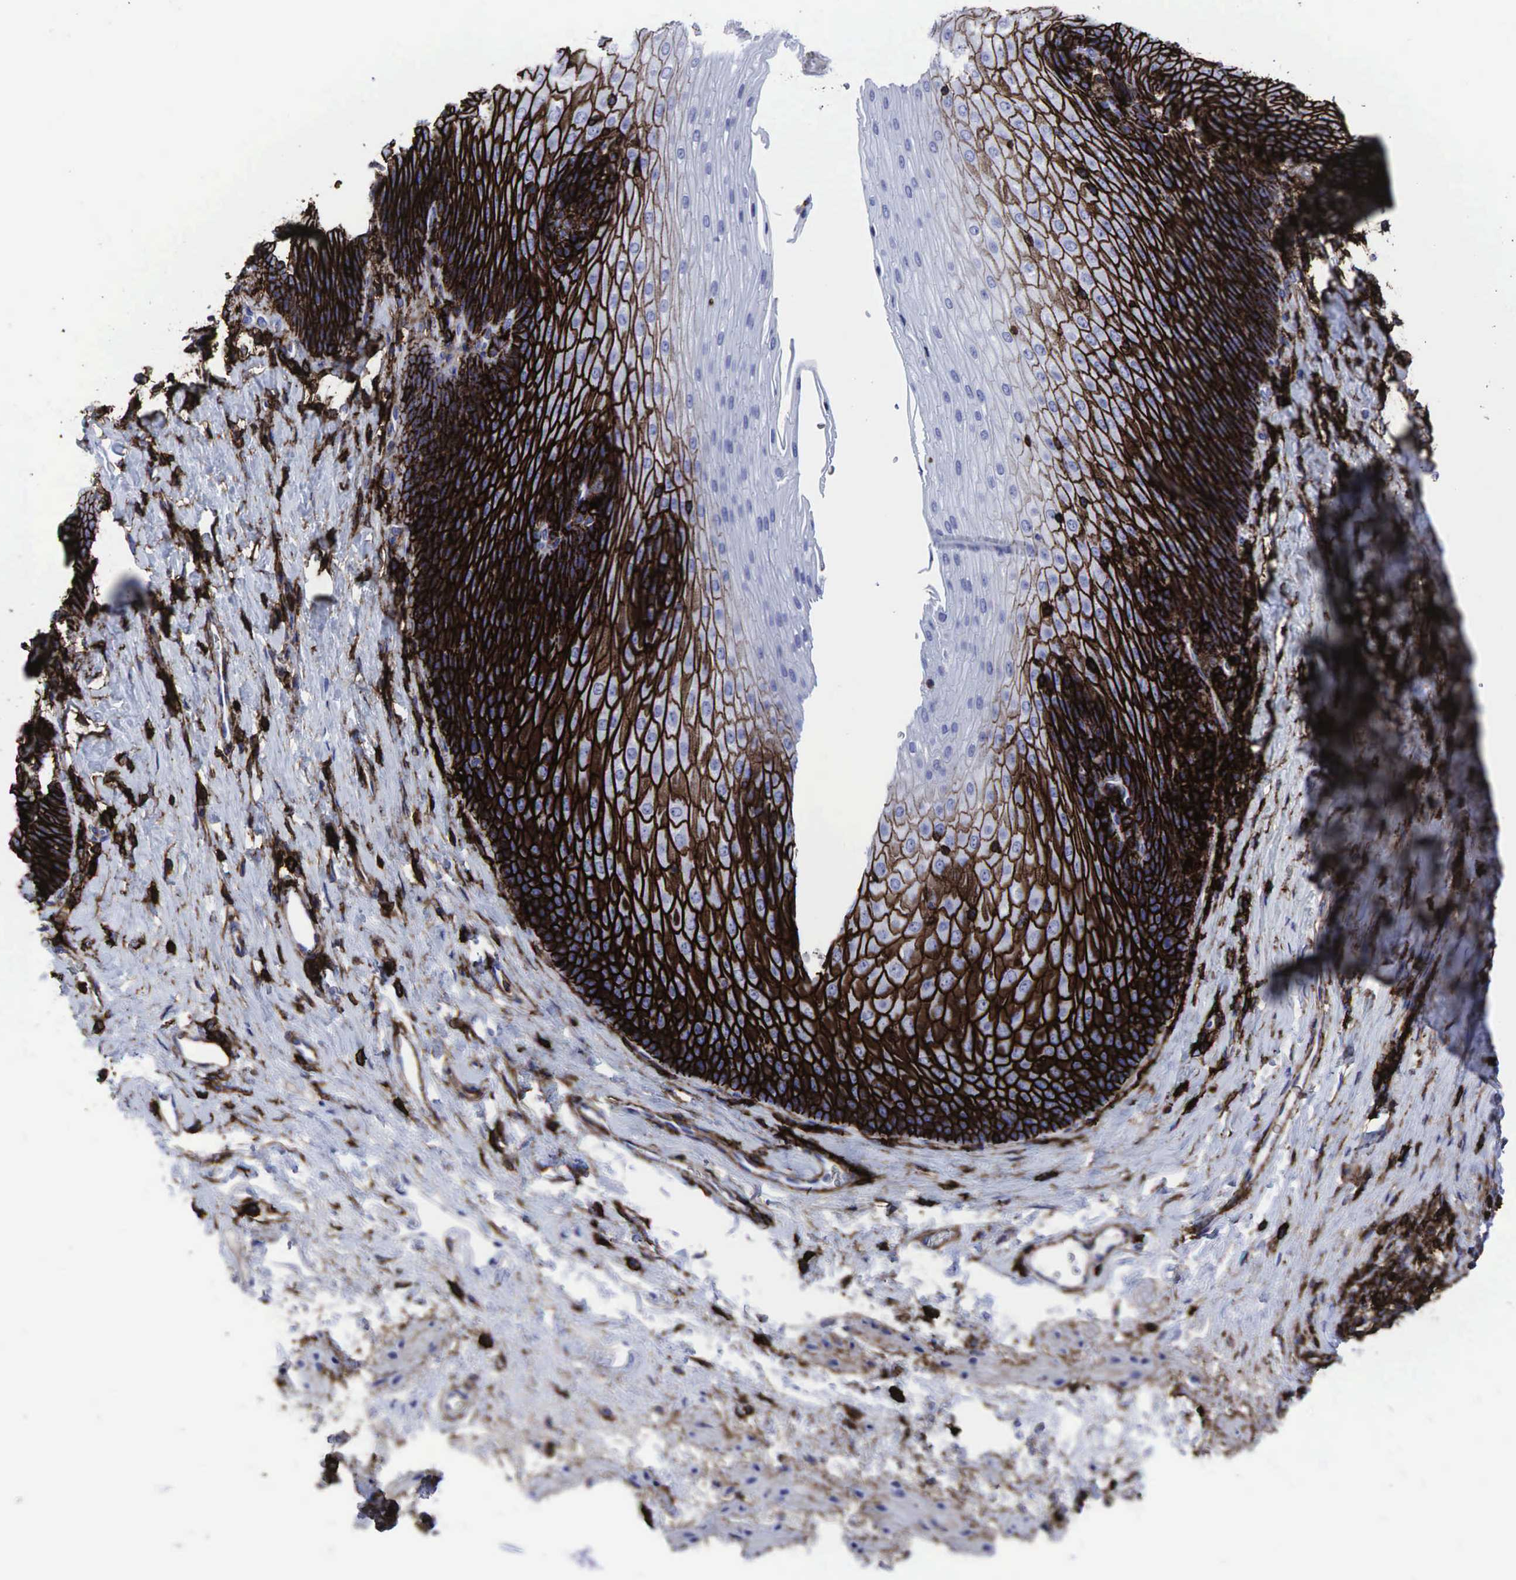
{"staining": {"intensity": "strong", "quantity": "25%-75%", "location": "cytoplasmic/membranous"}, "tissue": "esophagus", "cell_type": "Squamous epithelial cells", "image_type": "normal", "snomed": [{"axis": "morphology", "description": "Normal tissue, NOS"}, {"axis": "topography", "description": "Esophagus"}], "caption": "A micrograph showing strong cytoplasmic/membranous positivity in about 25%-75% of squamous epithelial cells in benign esophagus, as visualized by brown immunohistochemical staining.", "gene": "CD44", "patient": {"sex": "female", "age": 61}}